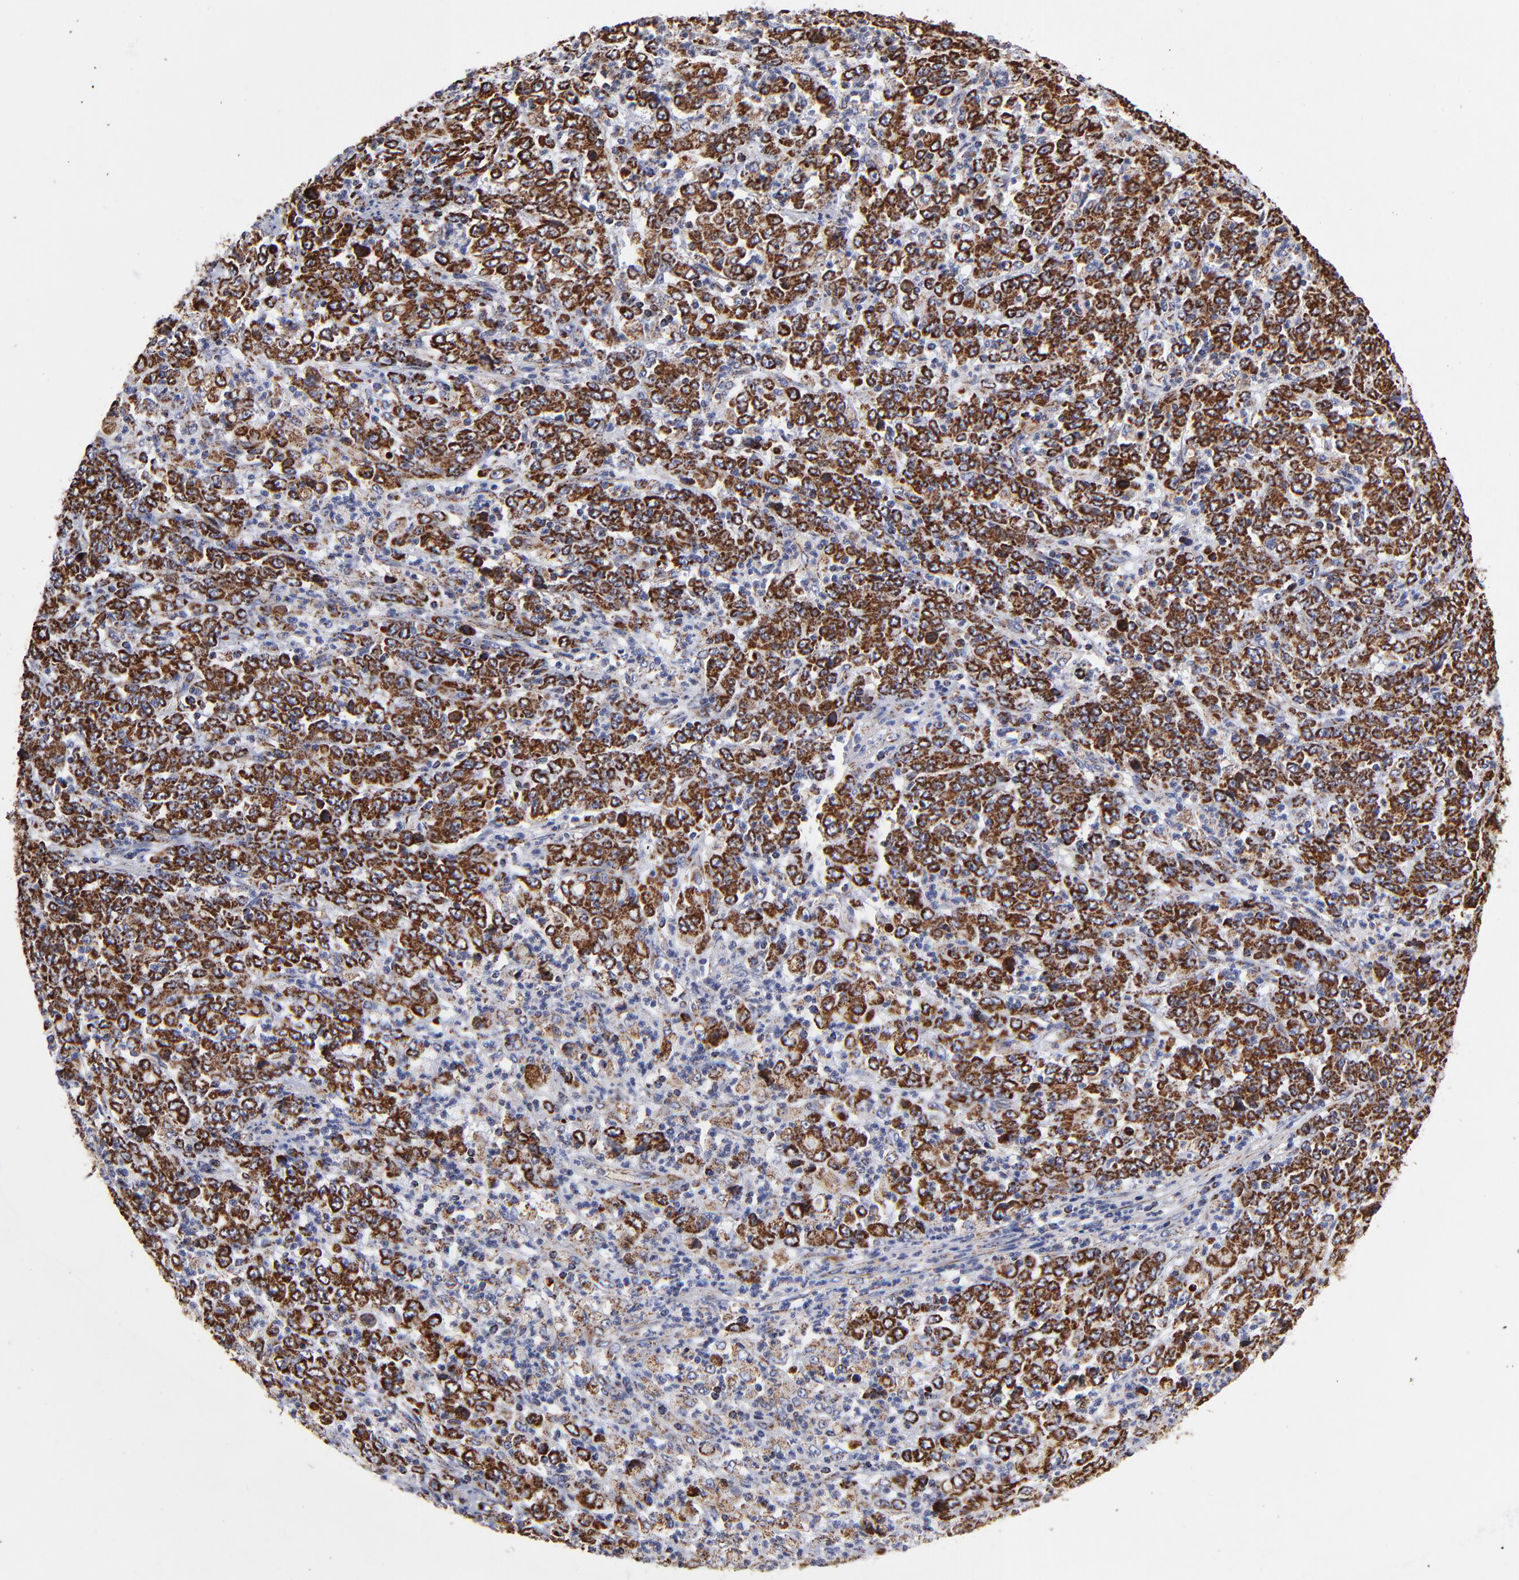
{"staining": {"intensity": "strong", "quantity": ">75%", "location": "cytoplasmic/membranous"}, "tissue": "stomach cancer", "cell_type": "Tumor cells", "image_type": "cancer", "snomed": [{"axis": "morphology", "description": "Adenocarcinoma, NOS"}, {"axis": "topography", "description": "Stomach, lower"}], "caption": "Immunohistochemistry of human stomach adenocarcinoma shows high levels of strong cytoplasmic/membranous positivity in approximately >75% of tumor cells.", "gene": "PHB1", "patient": {"sex": "female", "age": 71}}